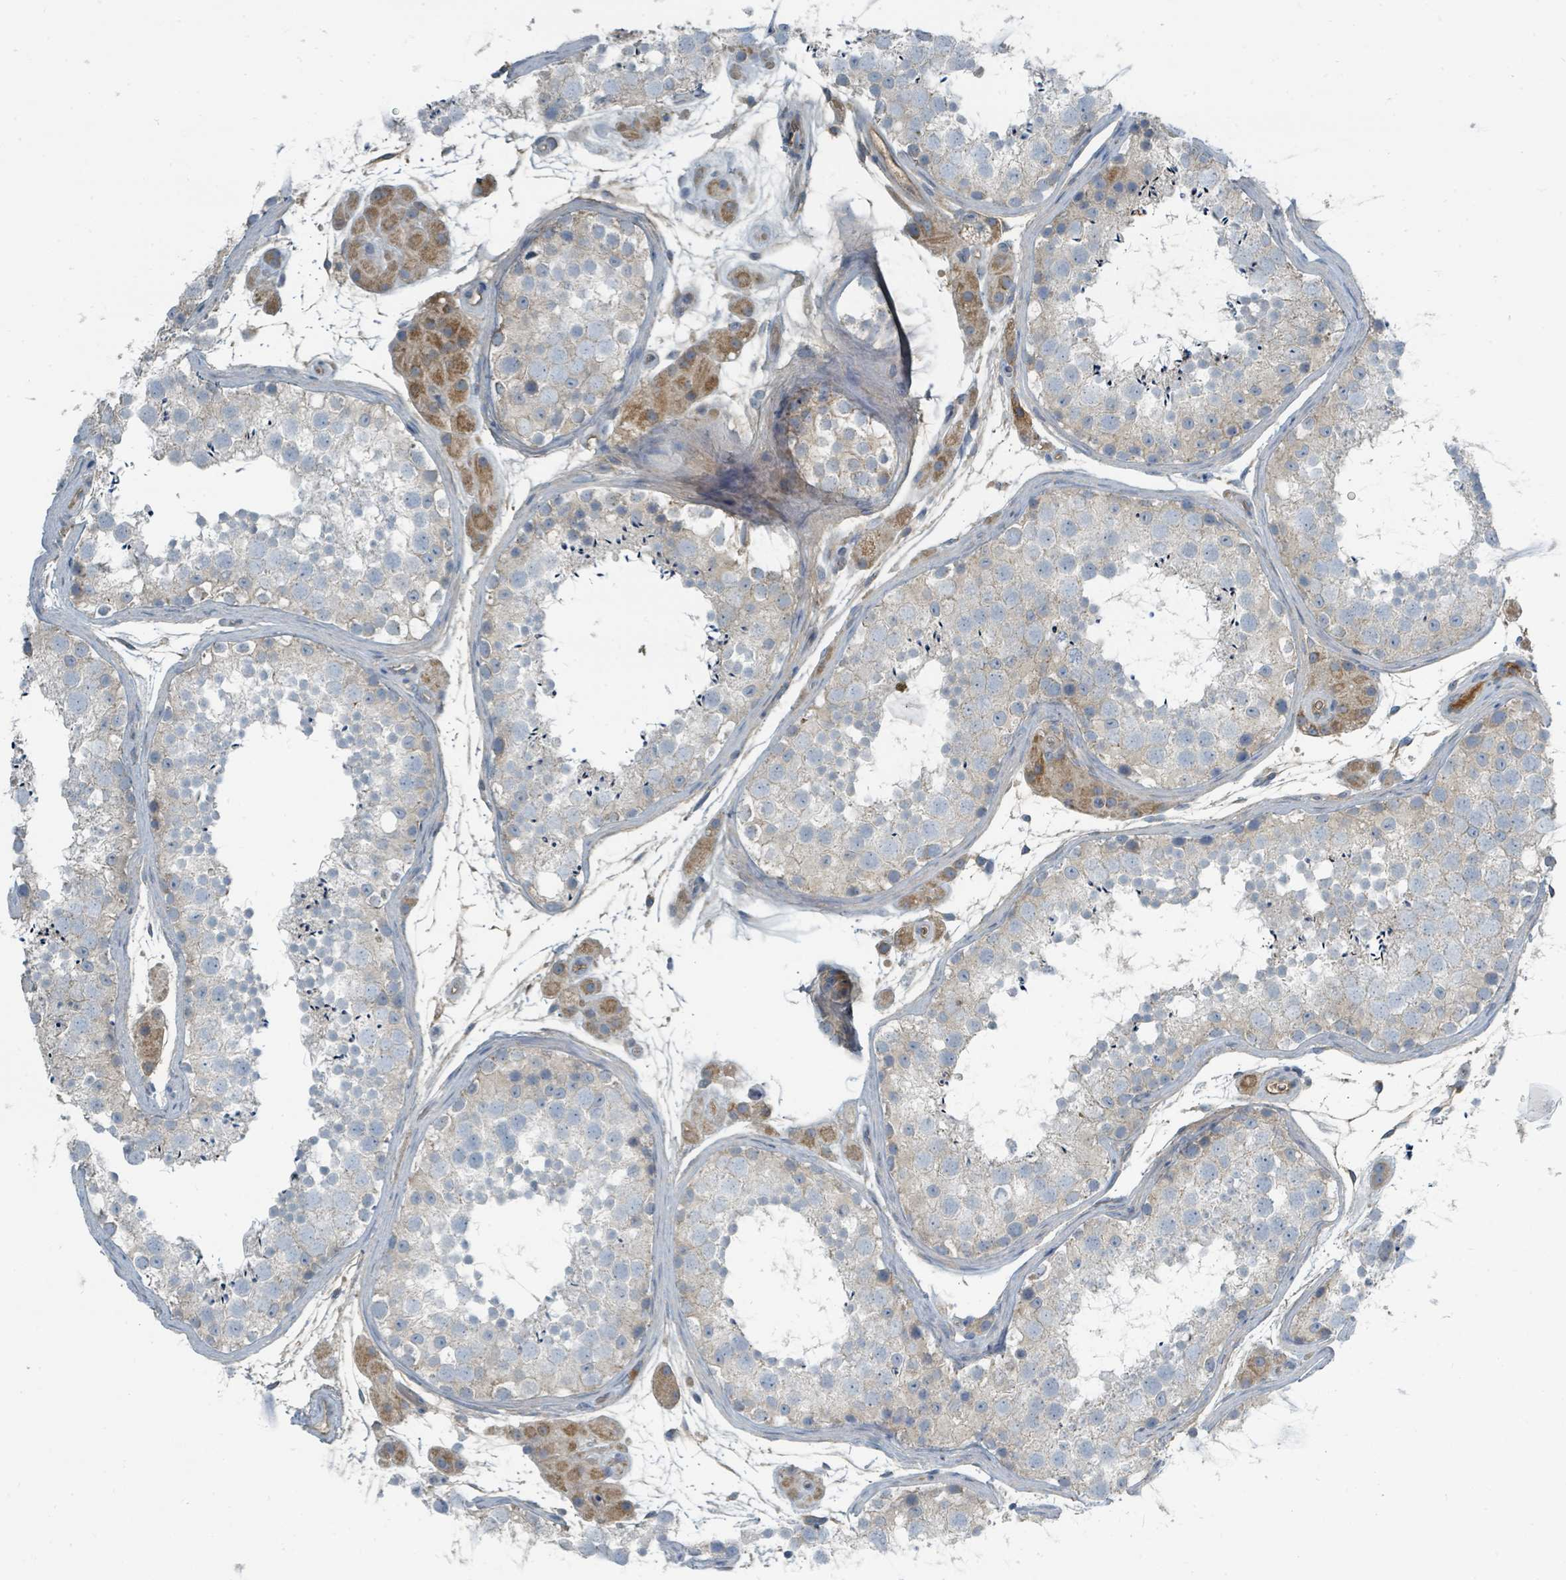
{"staining": {"intensity": "negative", "quantity": "none", "location": "none"}, "tissue": "testis", "cell_type": "Cells in seminiferous ducts", "image_type": "normal", "snomed": [{"axis": "morphology", "description": "Normal tissue, NOS"}, {"axis": "topography", "description": "Testis"}], "caption": "This is an immunohistochemistry image of benign testis. There is no expression in cells in seminiferous ducts.", "gene": "SLC25A23", "patient": {"sex": "male", "age": 41}}